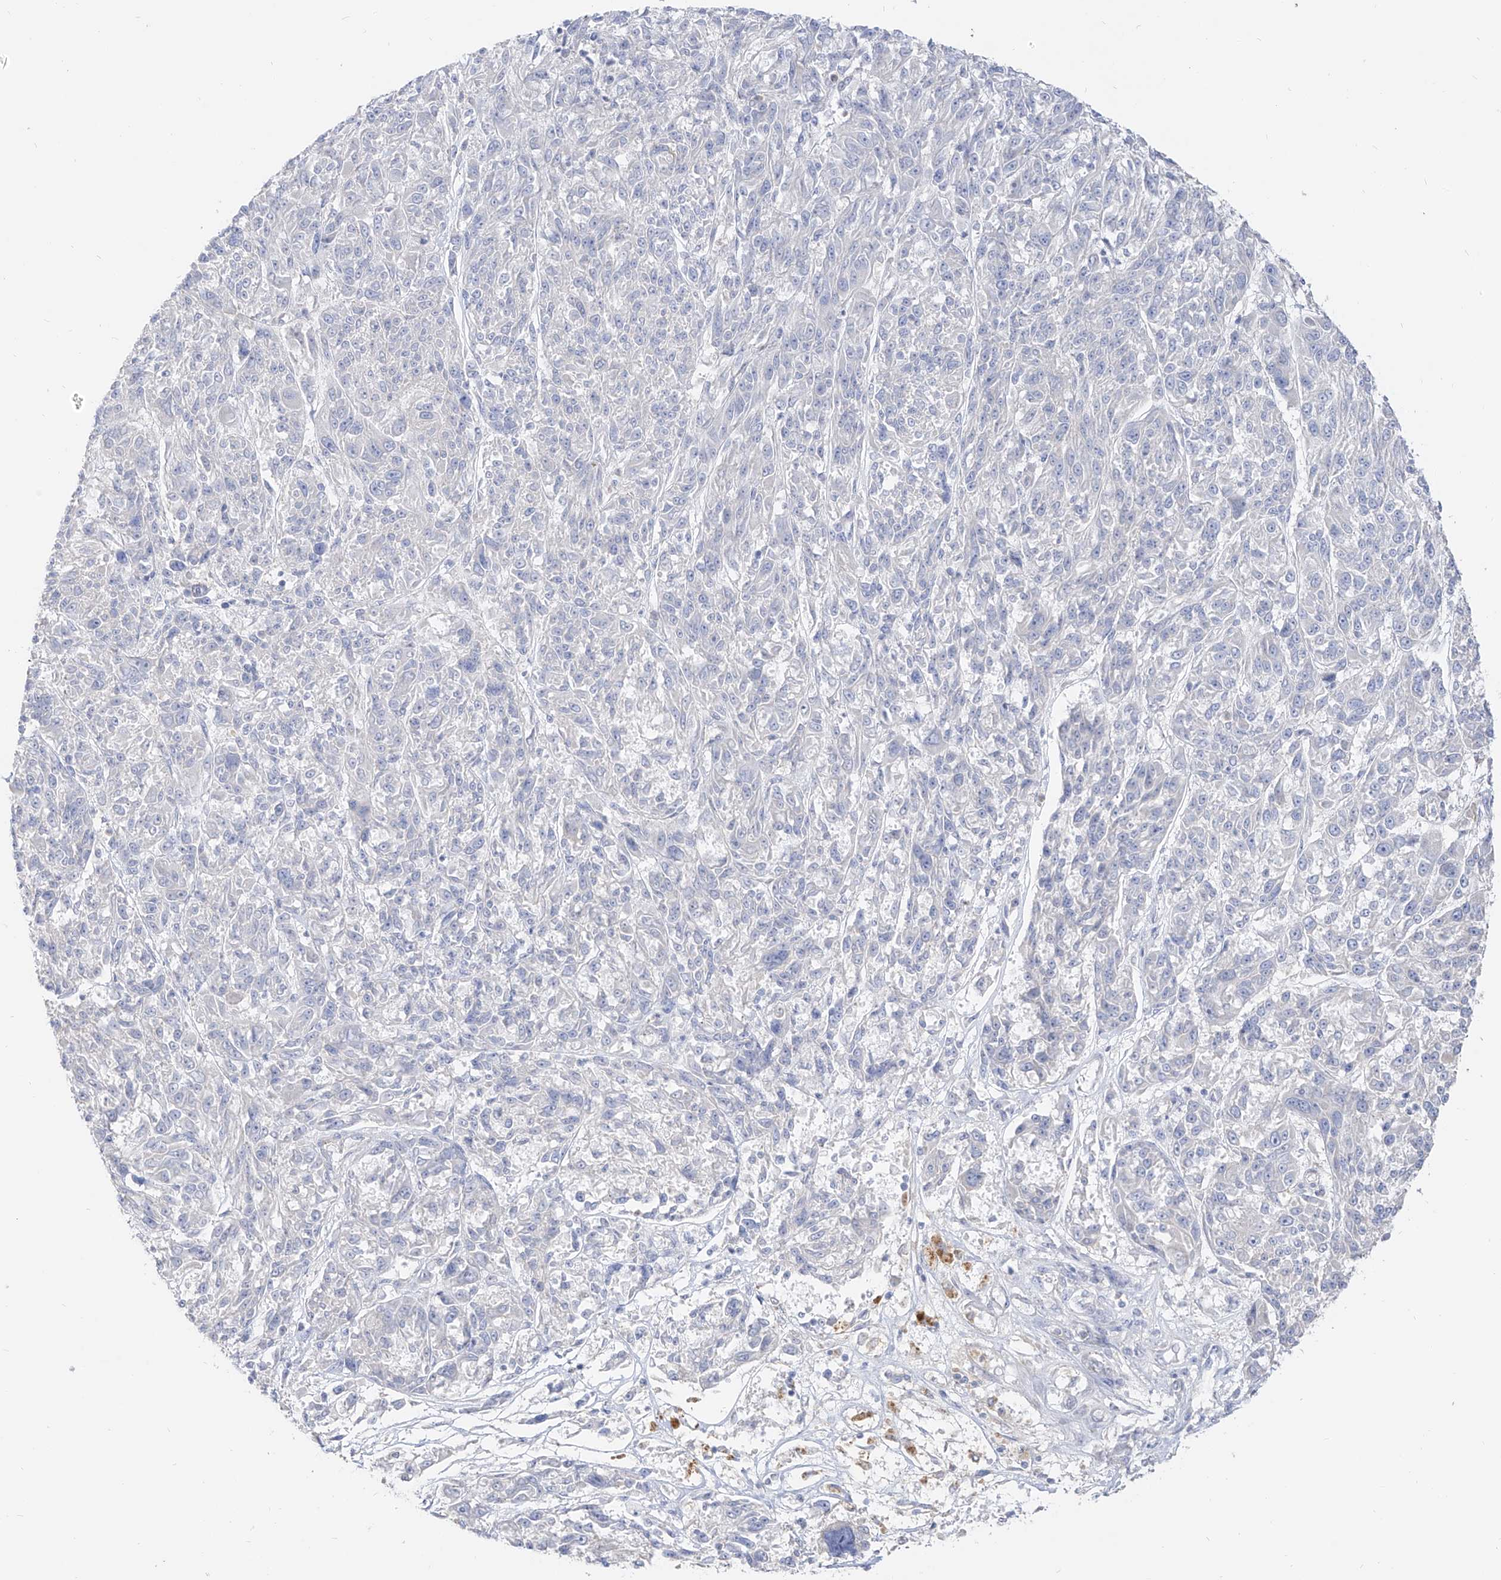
{"staining": {"intensity": "negative", "quantity": "none", "location": "none"}, "tissue": "melanoma", "cell_type": "Tumor cells", "image_type": "cancer", "snomed": [{"axis": "morphology", "description": "Malignant melanoma, NOS"}, {"axis": "topography", "description": "Skin"}], "caption": "Malignant melanoma was stained to show a protein in brown. There is no significant positivity in tumor cells. The staining is performed using DAB (3,3'-diaminobenzidine) brown chromogen with nuclei counter-stained in using hematoxylin.", "gene": "RBFOX3", "patient": {"sex": "male", "age": 53}}